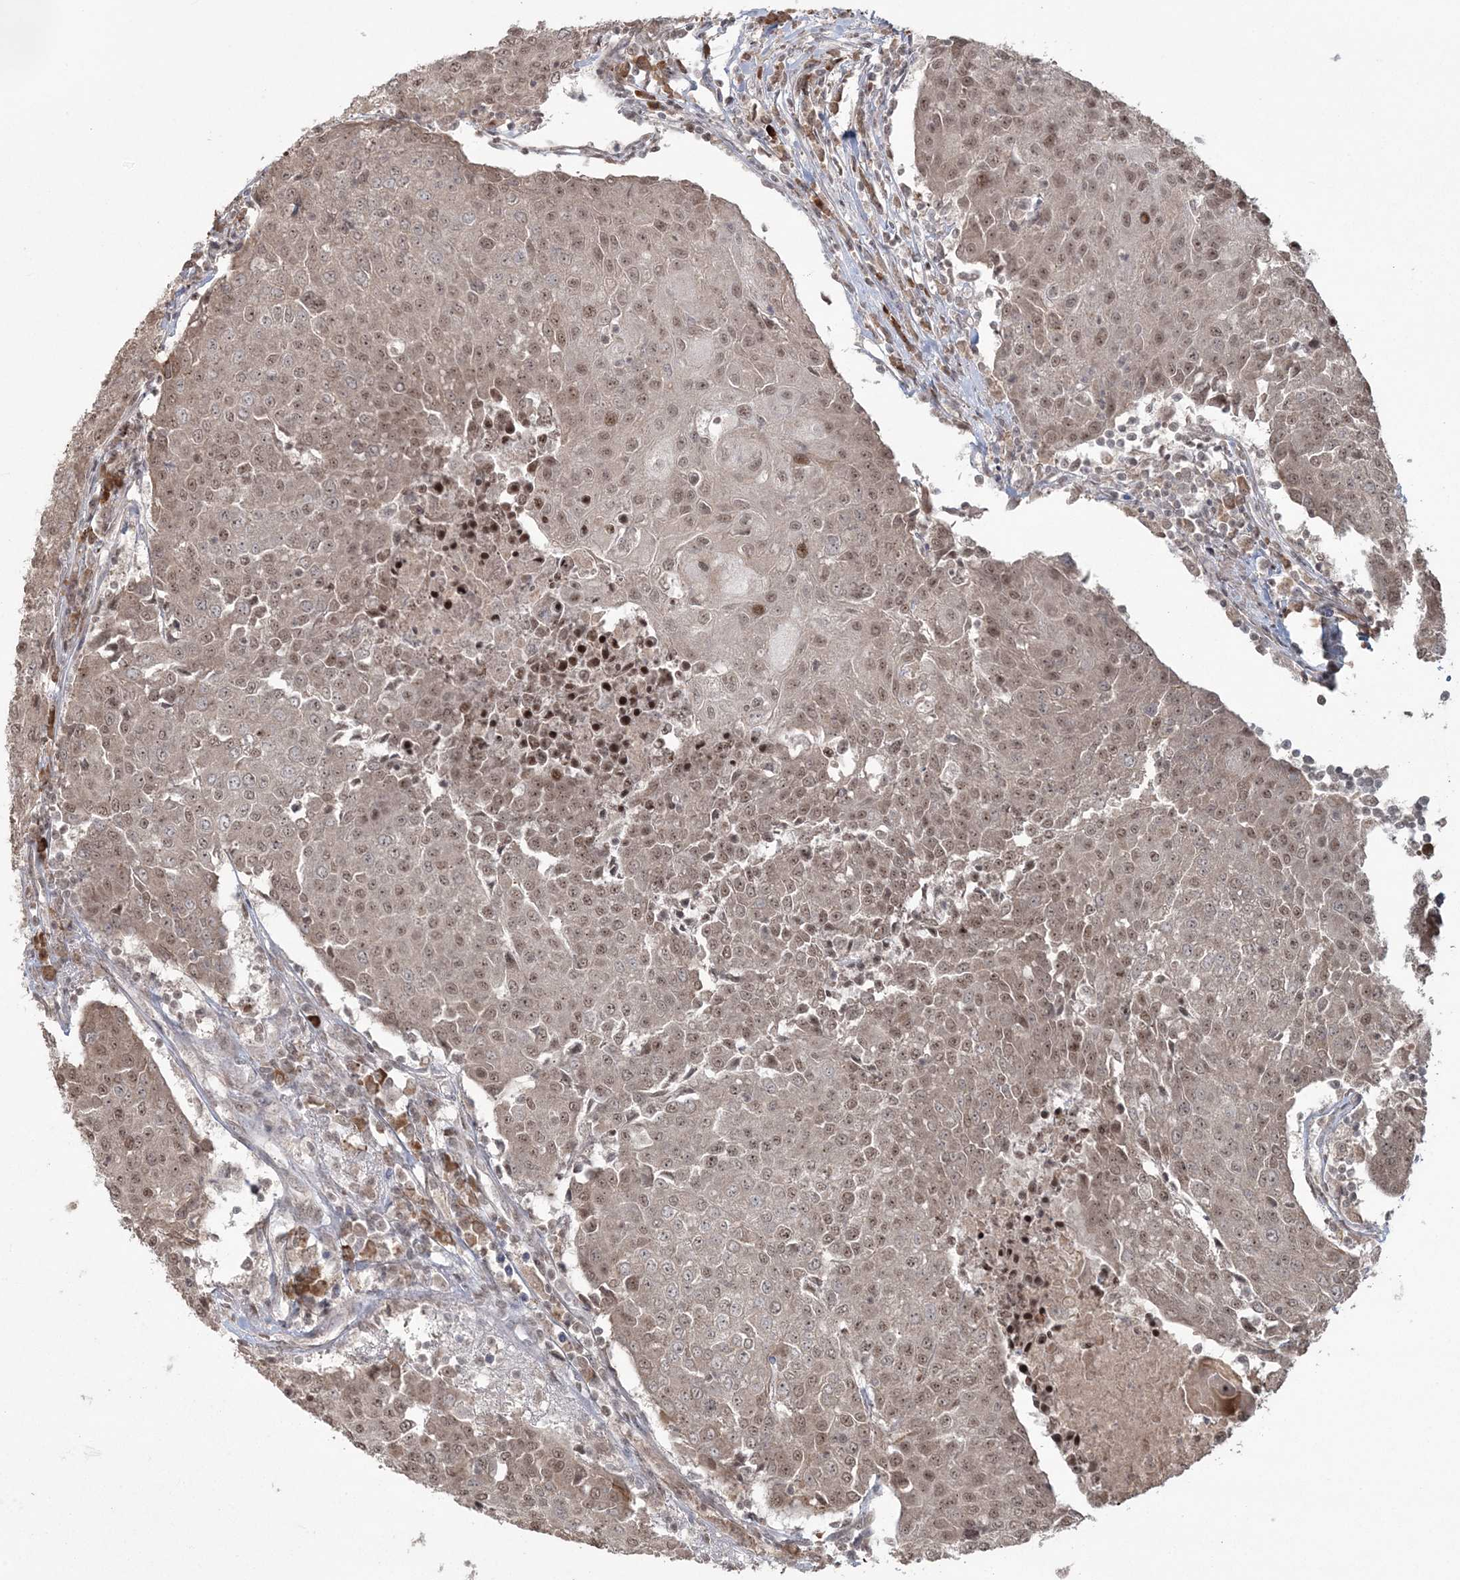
{"staining": {"intensity": "moderate", "quantity": ">75%", "location": "nuclear"}, "tissue": "urothelial cancer", "cell_type": "Tumor cells", "image_type": "cancer", "snomed": [{"axis": "morphology", "description": "Urothelial carcinoma, High grade"}, {"axis": "topography", "description": "Urinary bladder"}], "caption": "A high-resolution photomicrograph shows immunohistochemistry staining of urothelial cancer, which shows moderate nuclear staining in approximately >75% of tumor cells.", "gene": "EPB41L4A", "patient": {"sex": "female", "age": 85}}